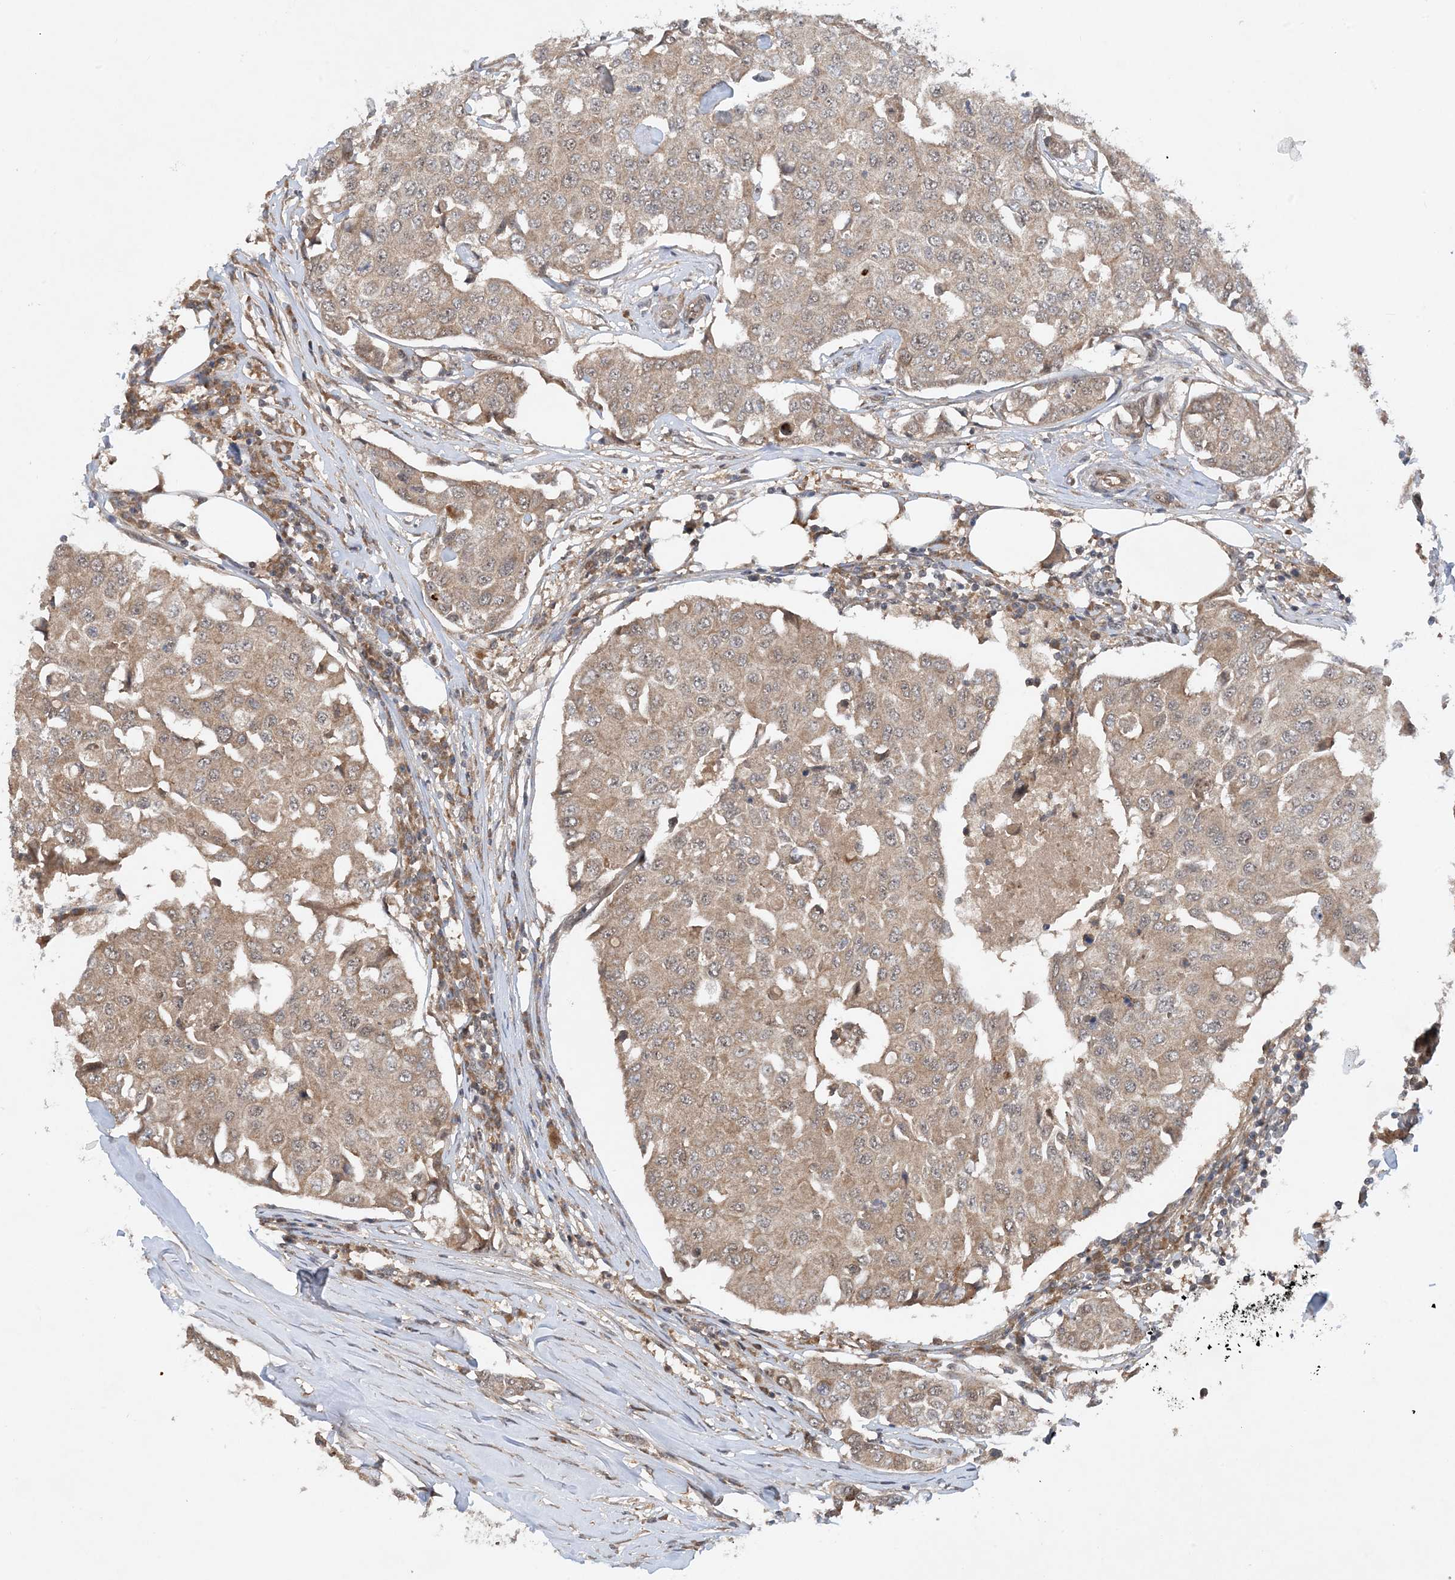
{"staining": {"intensity": "weak", "quantity": ">75%", "location": "cytoplasmic/membranous"}, "tissue": "breast cancer", "cell_type": "Tumor cells", "image_type": "cancer", "snomed": [{"axis": "morphology", "description": "Duct carcinoma"}, {"axis": "topography", "description": "Breast"}], "caption": "Breast infiltrating ductal carcinoma stained for a protein exhibits weak cytoplasmic/membranous positivity in tumor cells. (Stains: DAB in brown, nuclei in blue, Microscopy: brightfield microscopy at high magnification).", "gene": "HEMK1", "patient": {"sex": "female", "age": 80}}